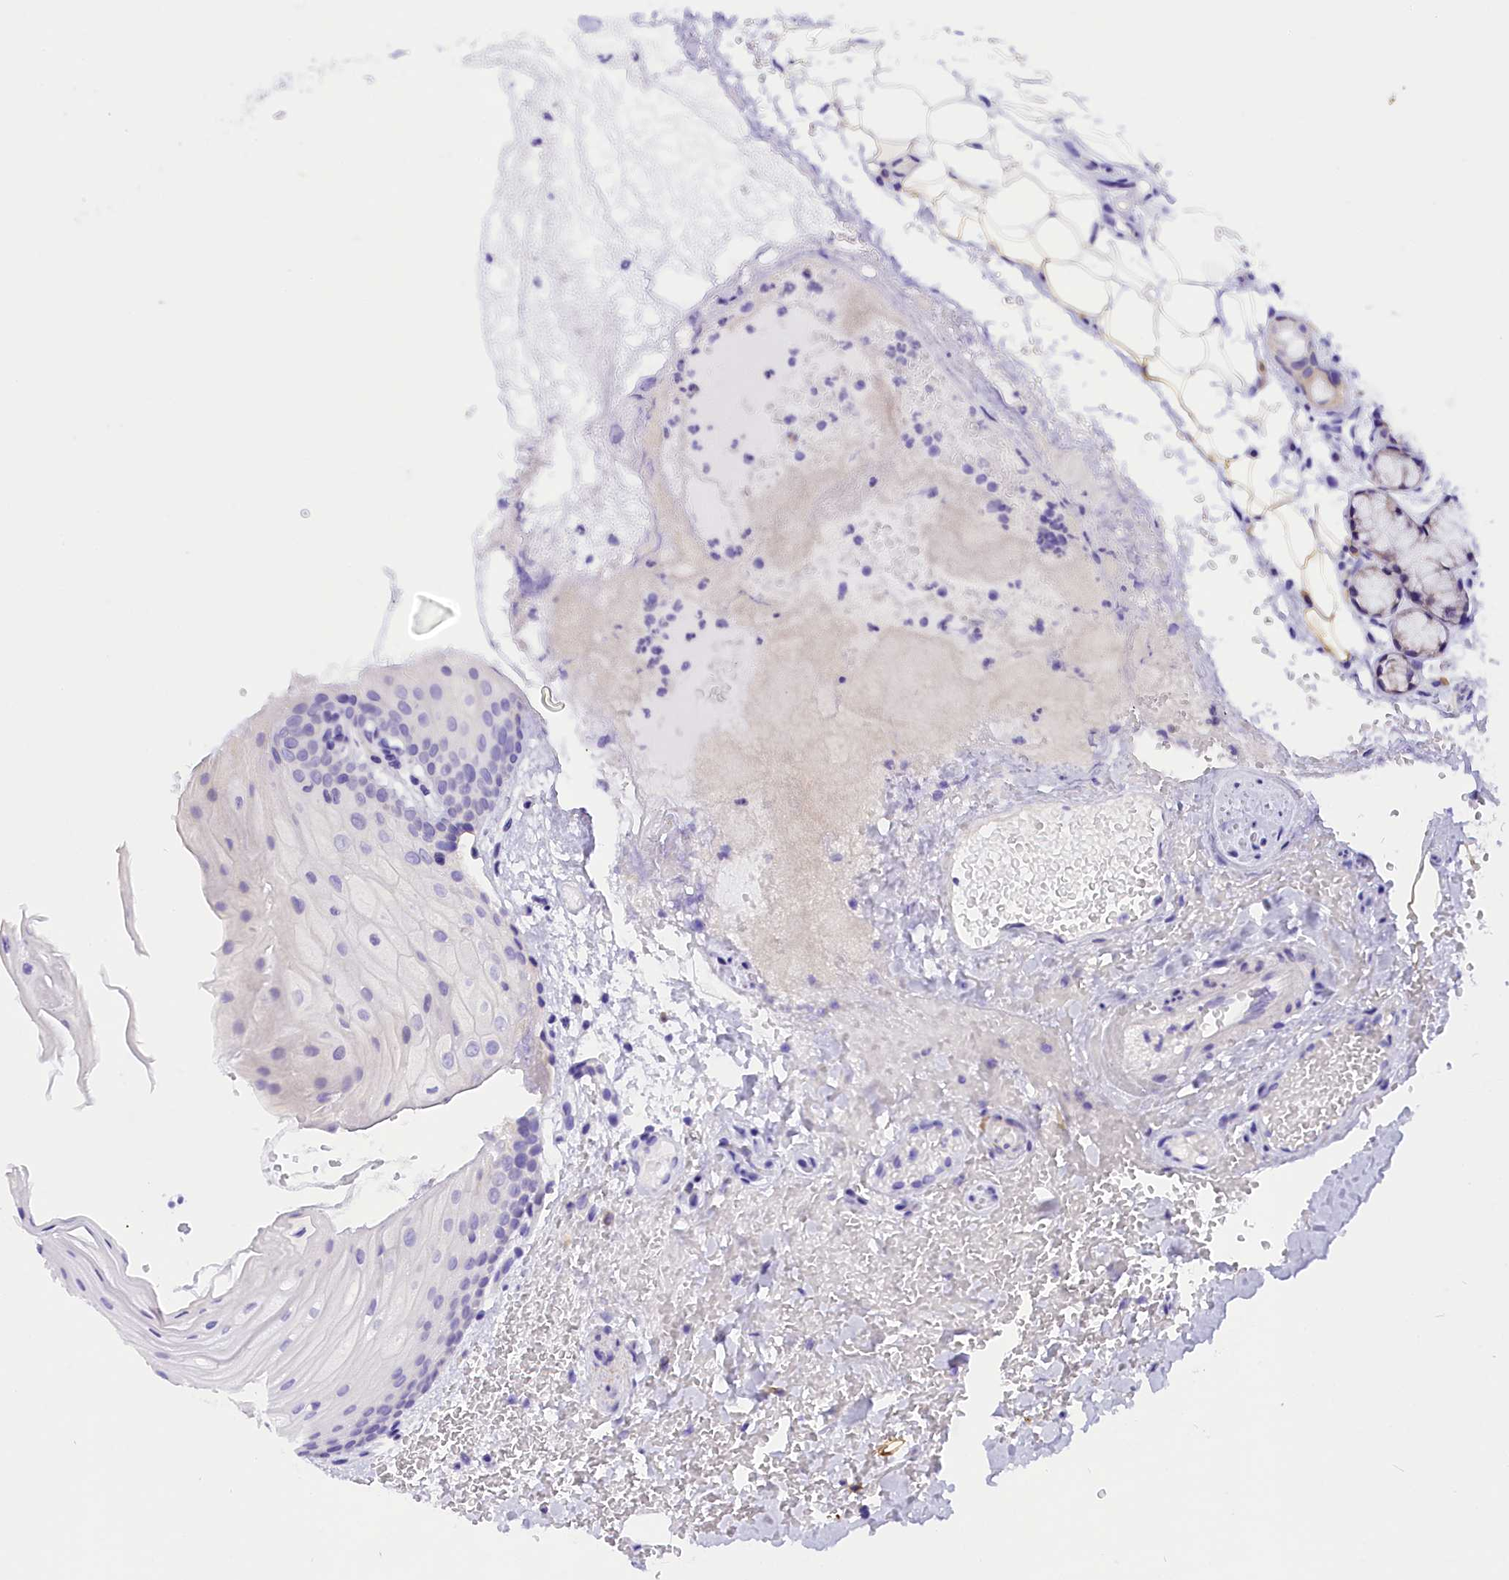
{"staining": {"intensity": "negative", "quantity": "none", "location": "none"}, "tissue": "oral mucosa", "cell_type": "Squamous epithelial cells", "image_type": "normal", "snomed": [{"axis": "morphology", "description": "Normal tissue, NOS"}, {"axis": "topography", "description": "Oral tissue"}], "caption": "Immunohistochemical staining of unremarkable oral mucosa reveals no significant positivity in squamous epithelial cells.", "gene": "COL6A5", "patient": {"sex": "female", "age": 70}}